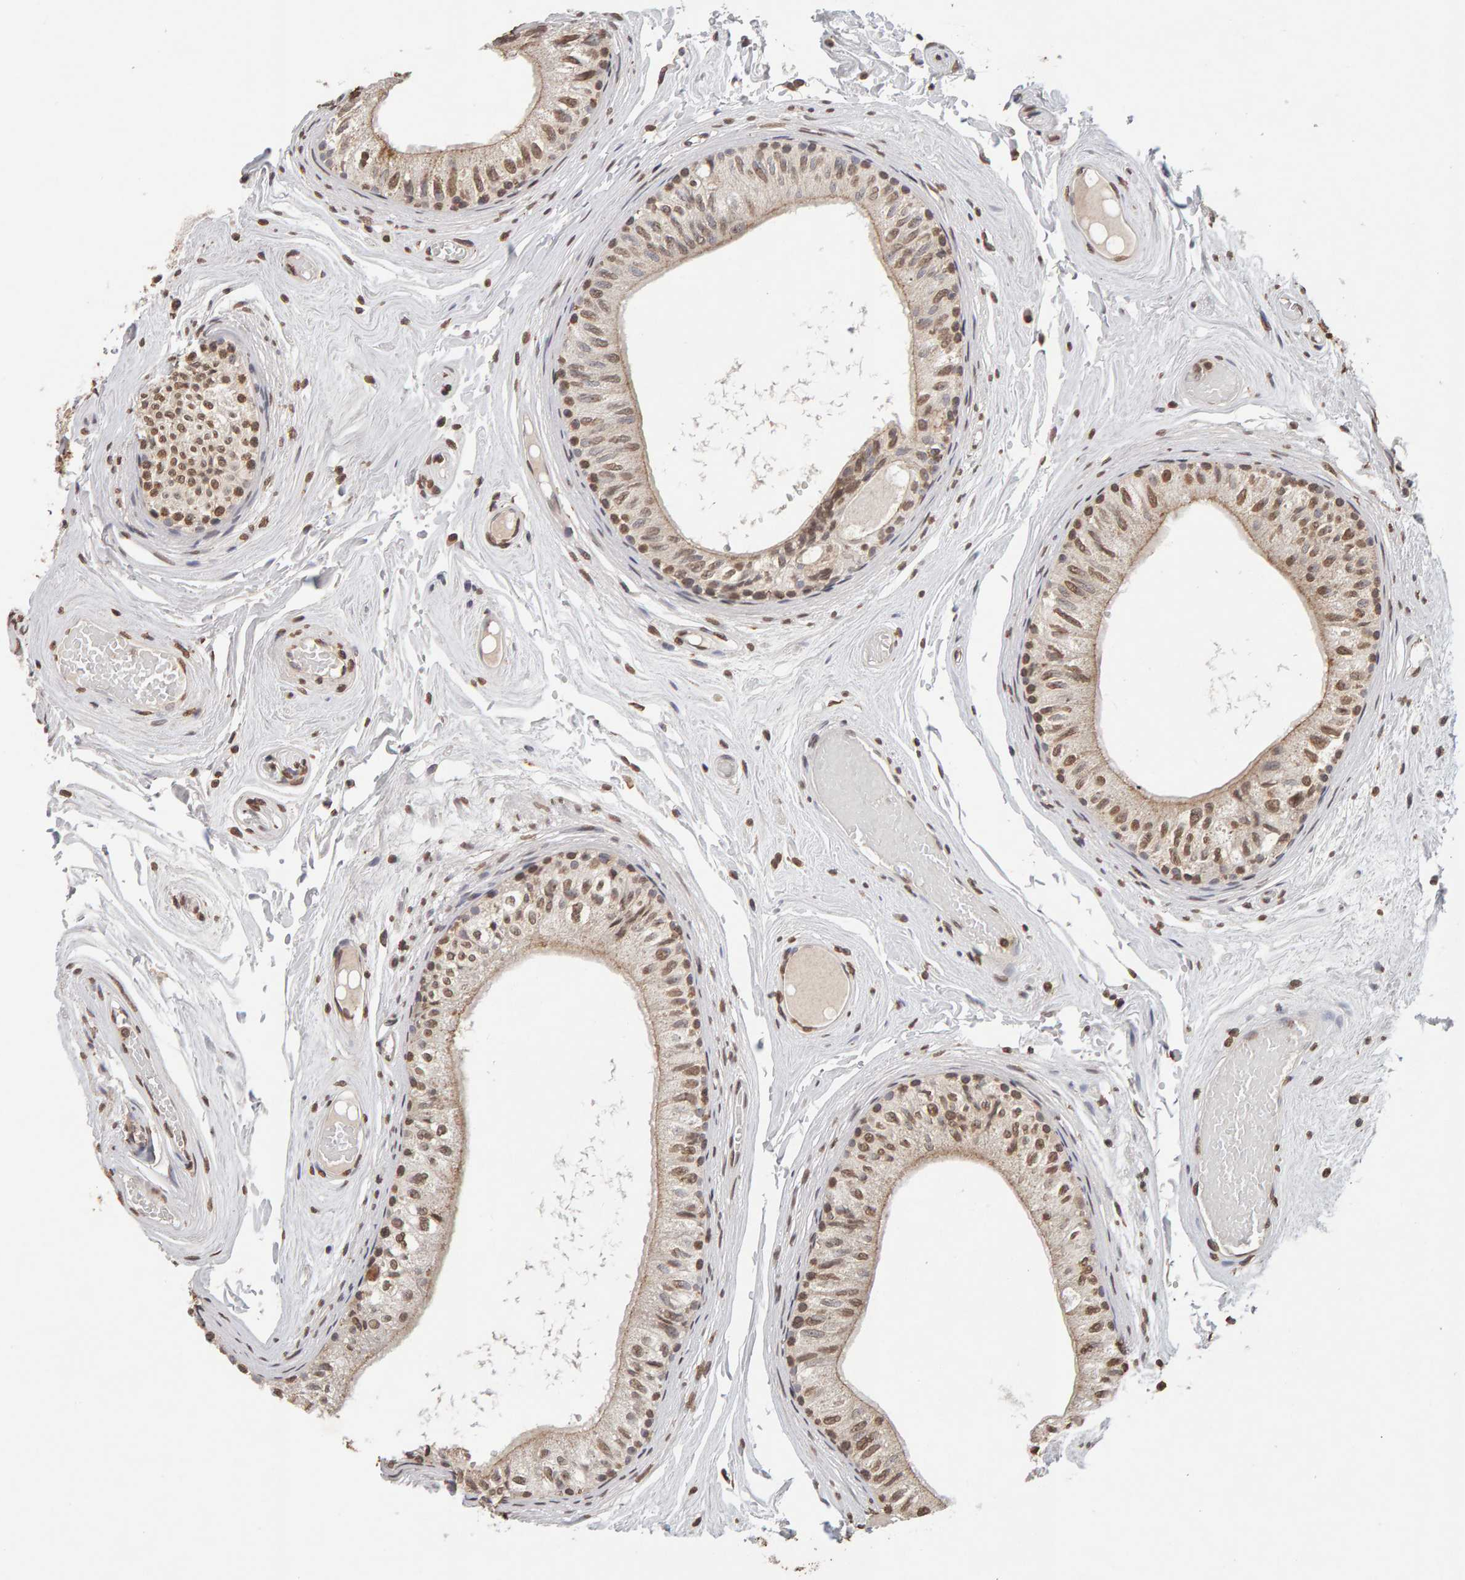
{"staining": {"intensity": "moderate", "quantity": ">75%", "location": "cytoplasmic/membranous,nuclear"}, "tissue": "epididymis", "cell_type": "Glandular cells", "image_type": "normal", "snomed": [{"axis": "morphology", "description": "Normal tissue, NOS"}, {"axis": "topography", "description": "Epididymis"}], "caption": "The image exhibits a brown stain indicating the presence of a protein in the cytoplasmic/membranous,nuclear of glandular cells in epididymis.", "gene": "DNAJB5", "patient": {"sex": "male", "age": 79}}